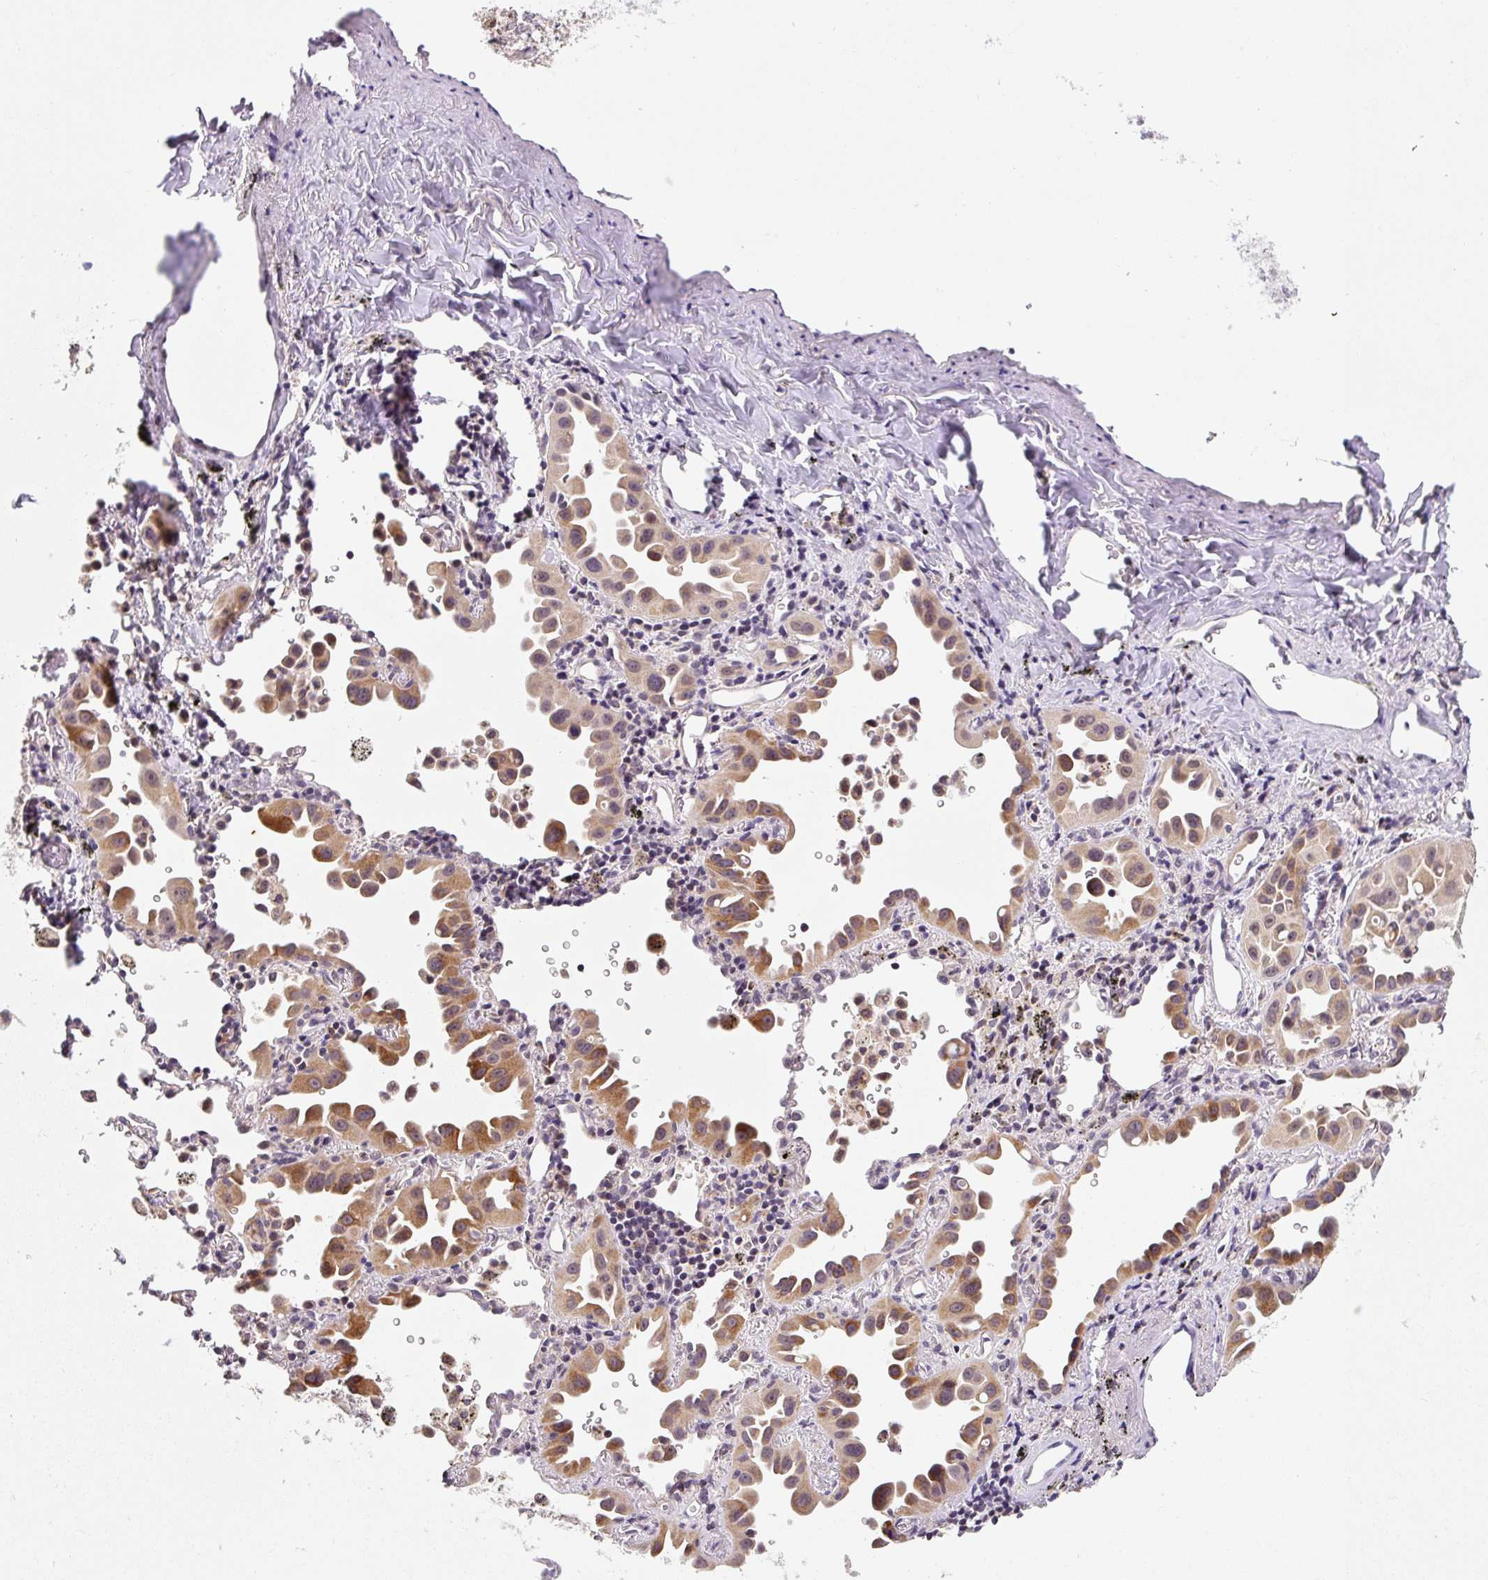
{"staining": {"intensity": "moderate", "quantity": ">75%", "location": "cytoplasmic/membranous"}, "tissue": "lung cancer", "cell_type": "Tumor cells", "image_type": "cancer", "snomed": [{"axis": "morphology", "description": "Adenocarcinoma, NOS"}, {"axis": "topography", "description": "Lung"}], "caption": "There is medium levels of moderate cytoplasmic/membranous staining in tumor cells of lung adenocarcinoma, as demonstrated by immunohistochemical staining (brown color).", "gene": "MFSD9", "patient": {"sex": "male", "age": 68}}